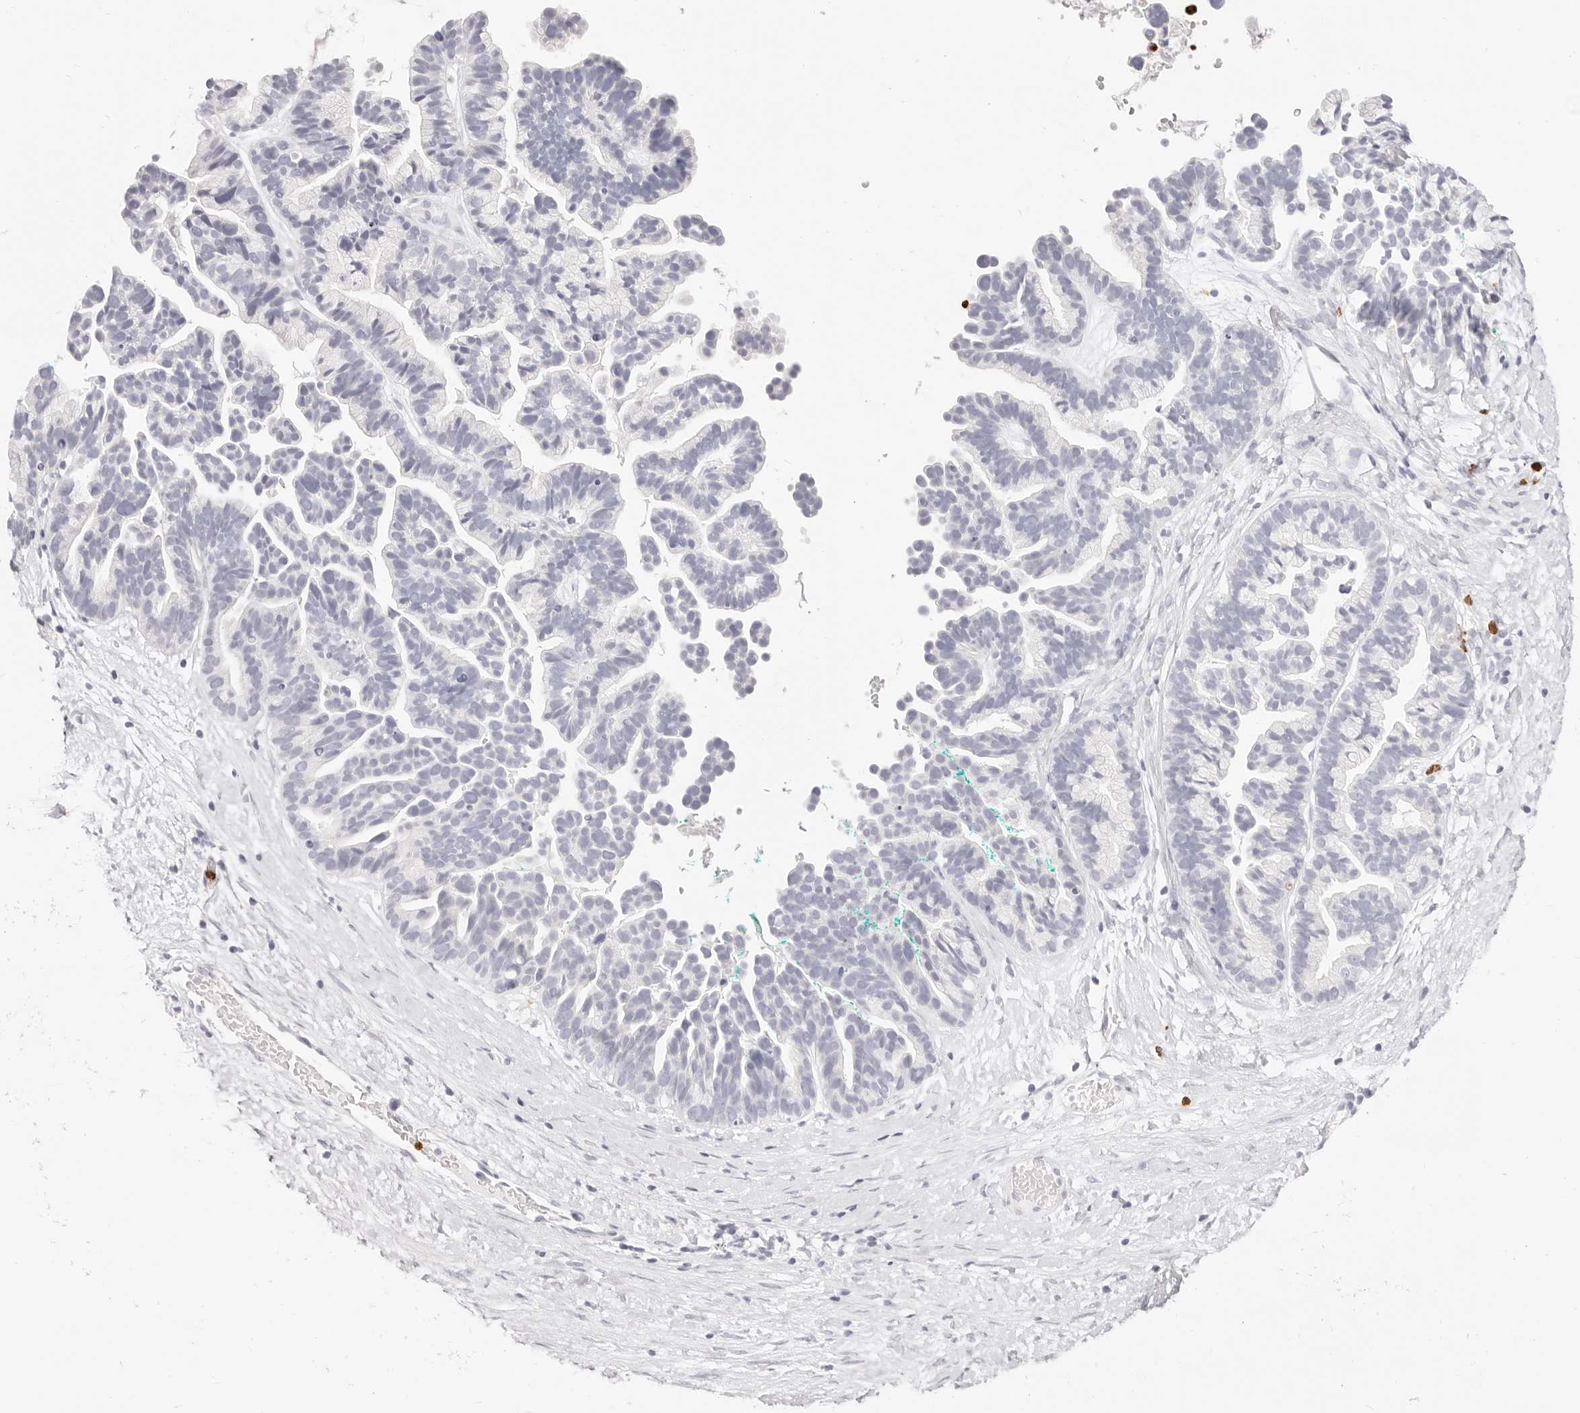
{"staining": {"intensity": "negative", "quantity": "none", "location": "none"}, "tissue": "ovarian cancer", "cell_type": "Tumor cells", "image_type": "cancer", "snomed": [{"axis": "morphology", "description": "Cystadenocarcinoma, serous, NOS"}, {"axis": "topography", "description": "Ovary"}], "caption": "The micrograph demonstrates no staining of tumor cells in ovarian cancer (serous cystadenocarcinoma).", "gene": "CAMP", "patient": {"sex": "female", "age": 56}}